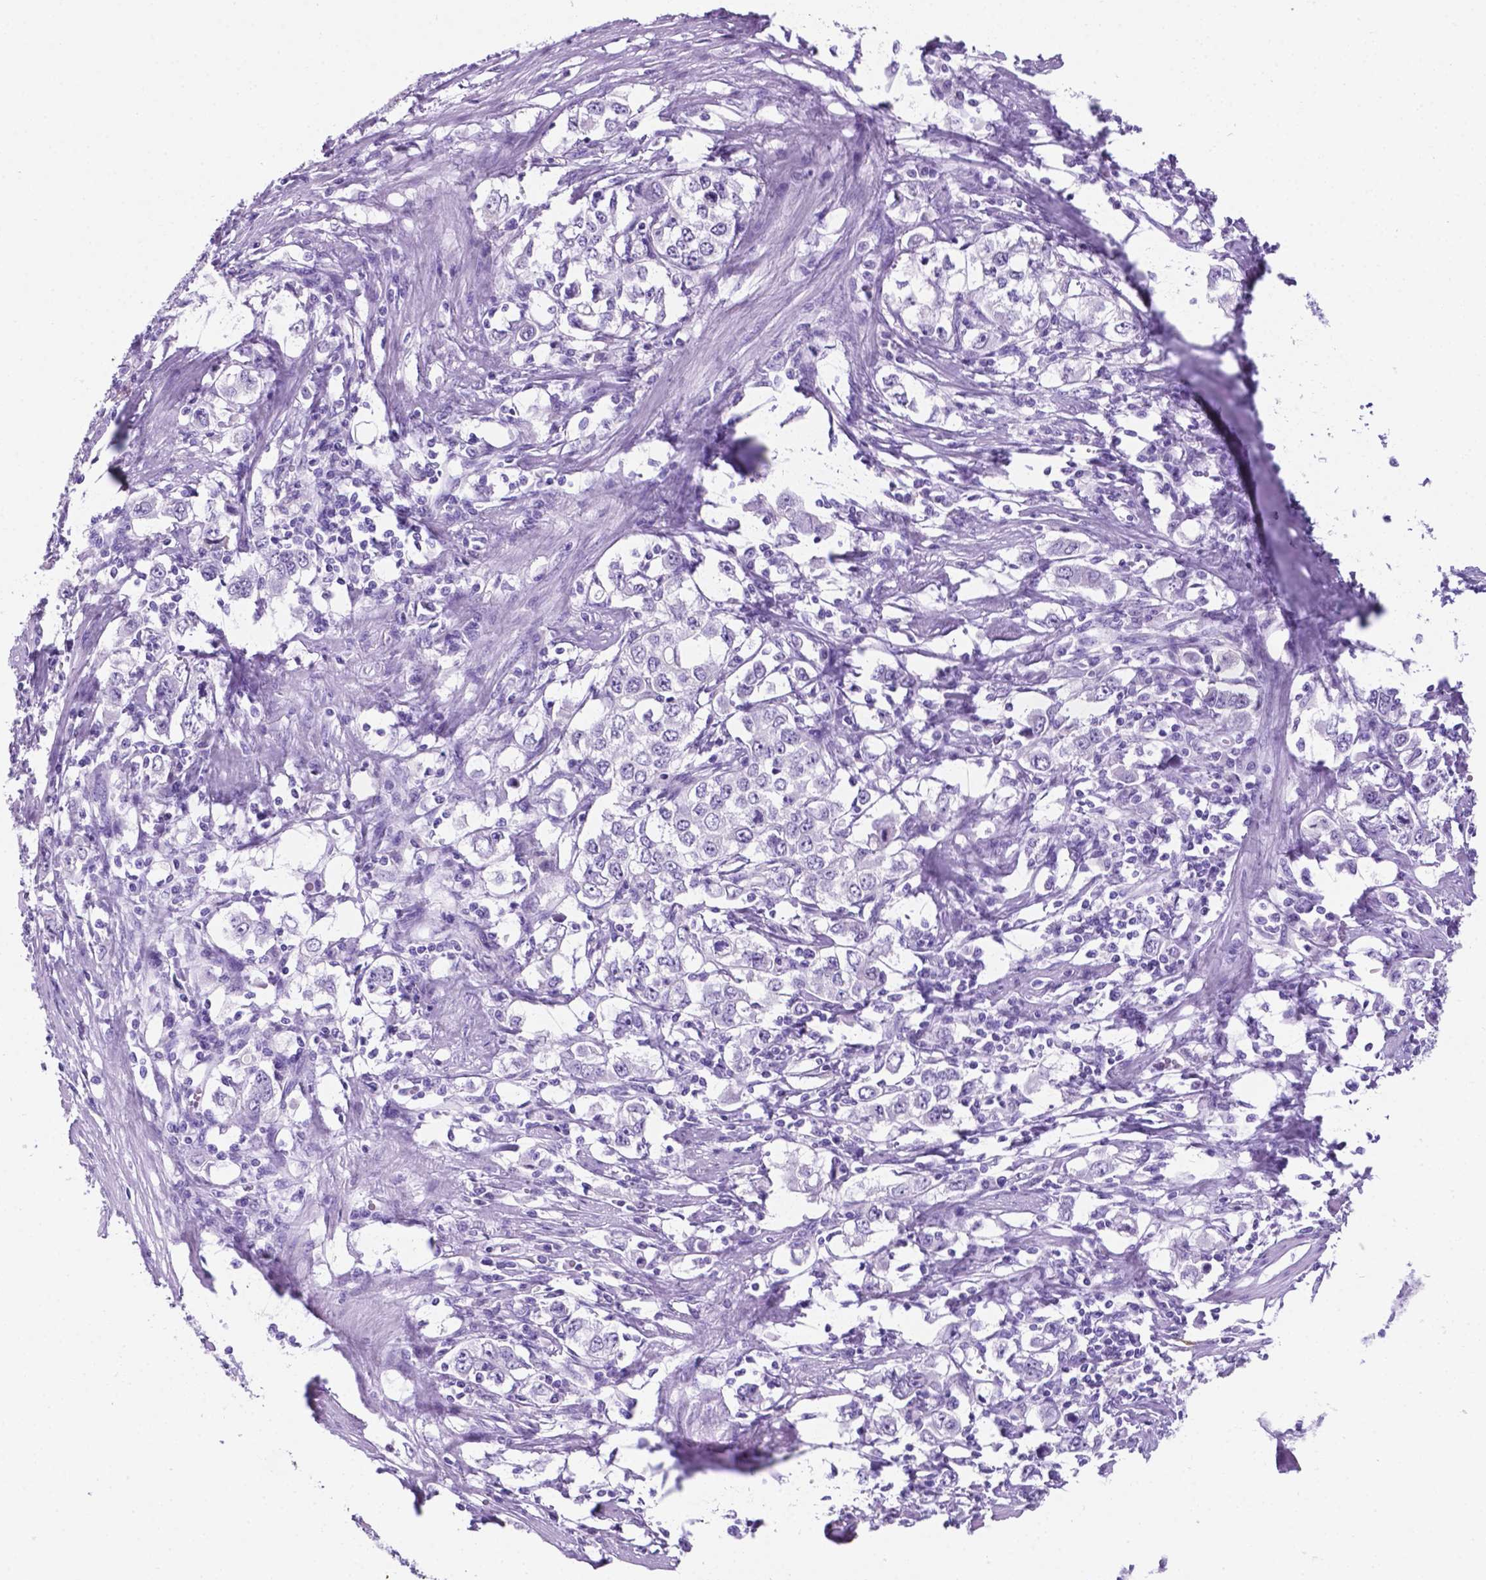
{"staining": {"intensity": "negative", "quantity": "none", "location": "none"}, "tissue": "stomach cancer", "cell_type": "Tumor cells", "image_type": "cancer", "snomed": [{"axis": "morphology", "description": "Adenocarcinoma, NOS"}, {"axis": "topography", "description": "Stomach, lower"}], "caption": "The photomicrograph exhibits no significant expression in tumor cells of stomach cancer (adenocarcinoma).", "gene": "C17orf107", "patient": {"sex": "female", "age": 72}}